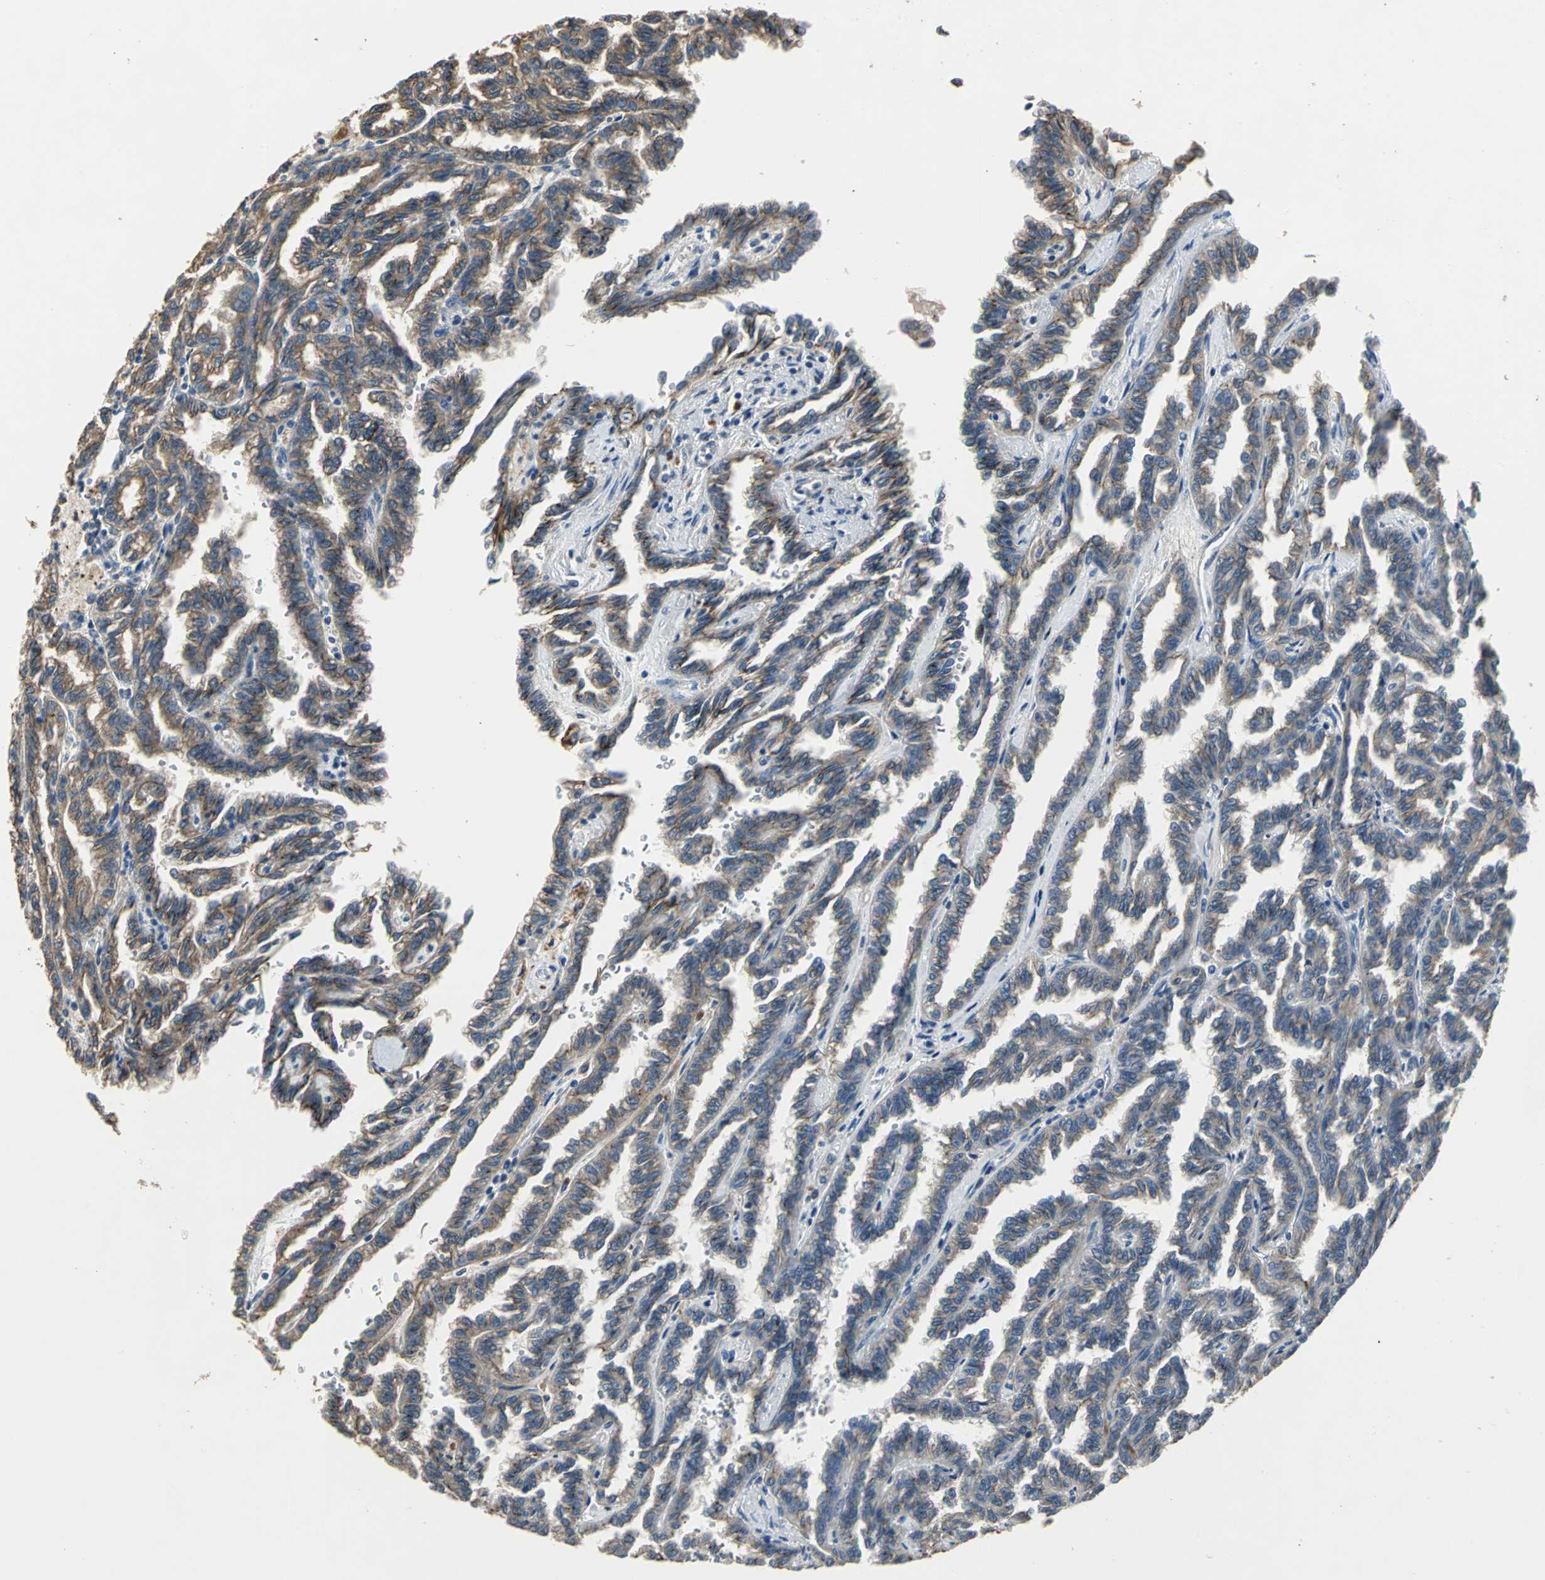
{"staining": {"intensity": "moderate", "quantity": ">75%", "location": "cytoplasmic/membranous"}, "tissue": "renal cancer", "cell_type": "Tumor cells", "image_type": "cancer", "snomed": [{"axis": "morphology", "description": "Inflammation, NOS"}, {"axis": "morphology", "description": "Adenocarcinoma, NOS"}, {"axis": "topography", "description": "Kidney"}], "caption": "Immunohistochemical staining of renal adenocarcinoma demonstrates medium levels of moderate cytoplasmic/membranous protein positivity in approximately >75% of tumor cells.", "gene": "OCLN", "patient": {"sex": "male", "age": 68}}